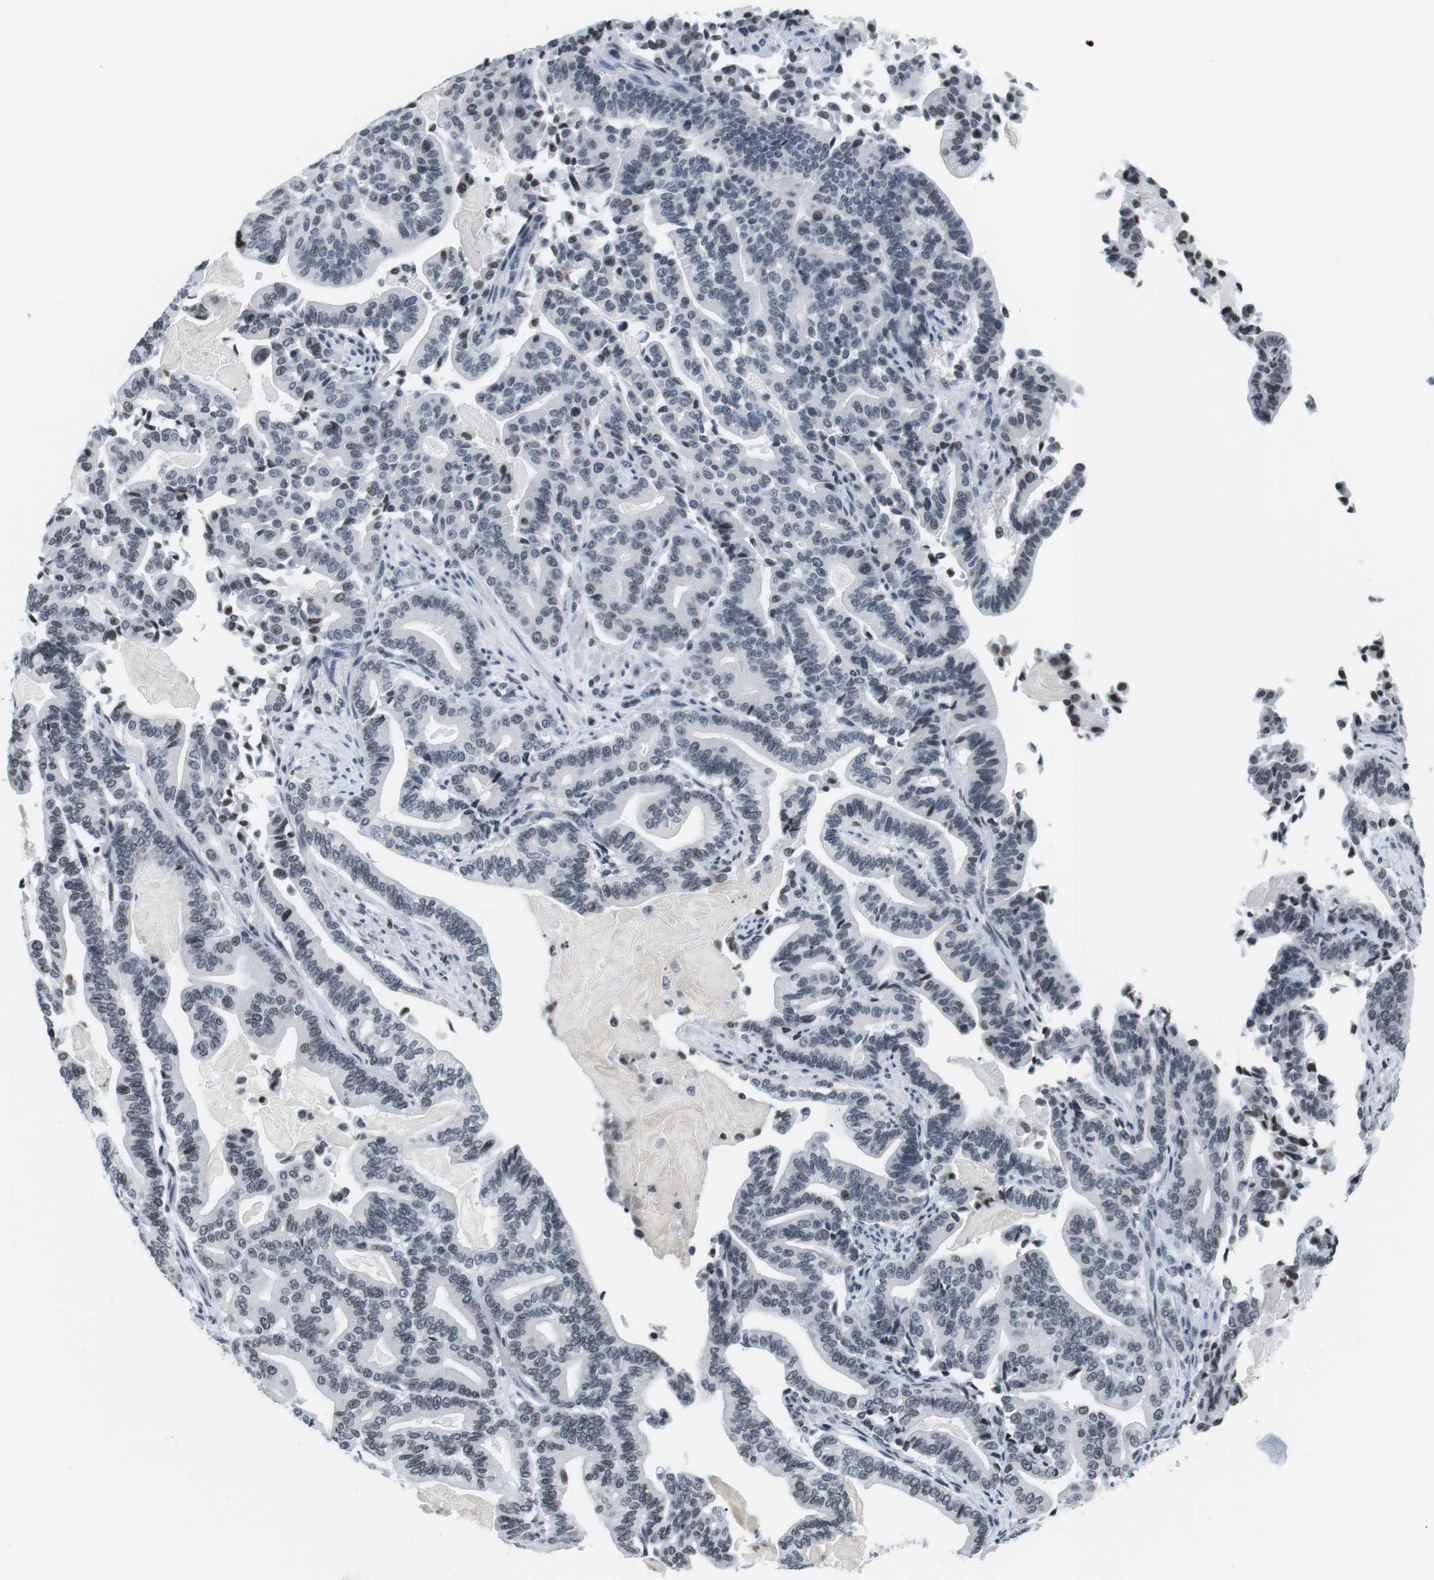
{"staining": {"intensity": "weak", "quantity": "<25%", "location": "nuclear"}, "tissue": "pancreatic cancer", "cell_type": "Tumor cells", "image_type": "cancer", "snomed": [{"axis": "morphology", "description": "Normal tissue, NOS"}, {"axis": "morphology", "description": "Adenocarcinoma, NOS"}, {"axis": "topography", "description": "Pancreas"}], "caption": "Pancreatic cancer (adenocarcinoma) stained for a protein using immunohistochemistry (IHC) displays no positivity tumor cells.", "gene": "E2F2", "patient": {"sex": "male", "age": 63}}